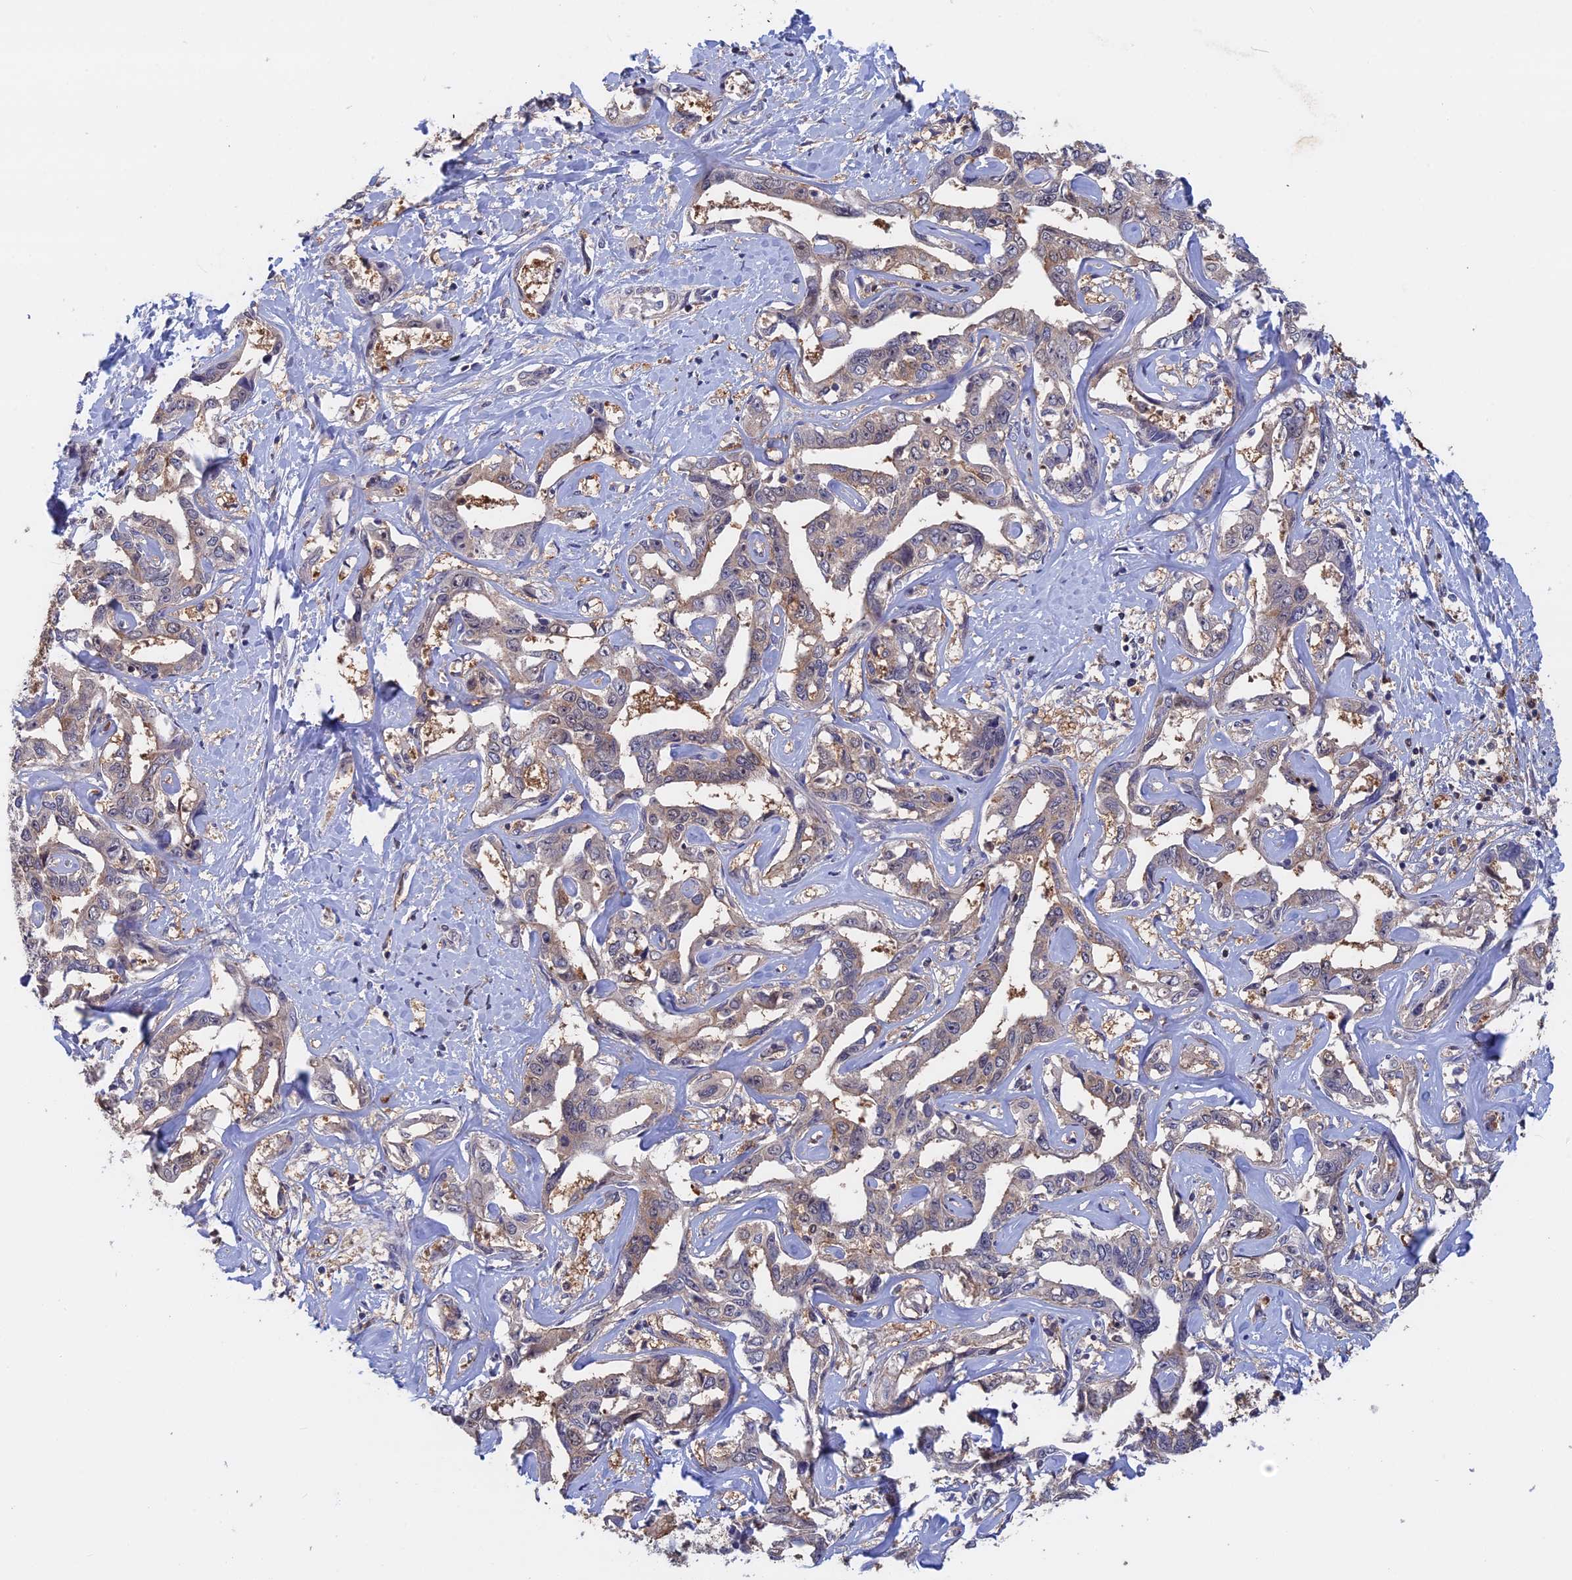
{"staining": {"intensity": "negative", "quantity": "none", "location": "none"}, "tissue": "liver cancer", "cell_type": "Tumor cells", "image_type": "cancer", "snomed": [{"axis": "morphology", "description": "Cholangiocarcinoma"}, {"axis": "topography", "description": "Liver"}], "caption": "Tumor cells are negative for brown protein staining in liver cancer (cholangiocarcinoma). (DAB (3,3'-diaminobenzidine) IHC, high magnification).", "gene": "BLVRA", "patient": {"sex": "male", "age": 59}}